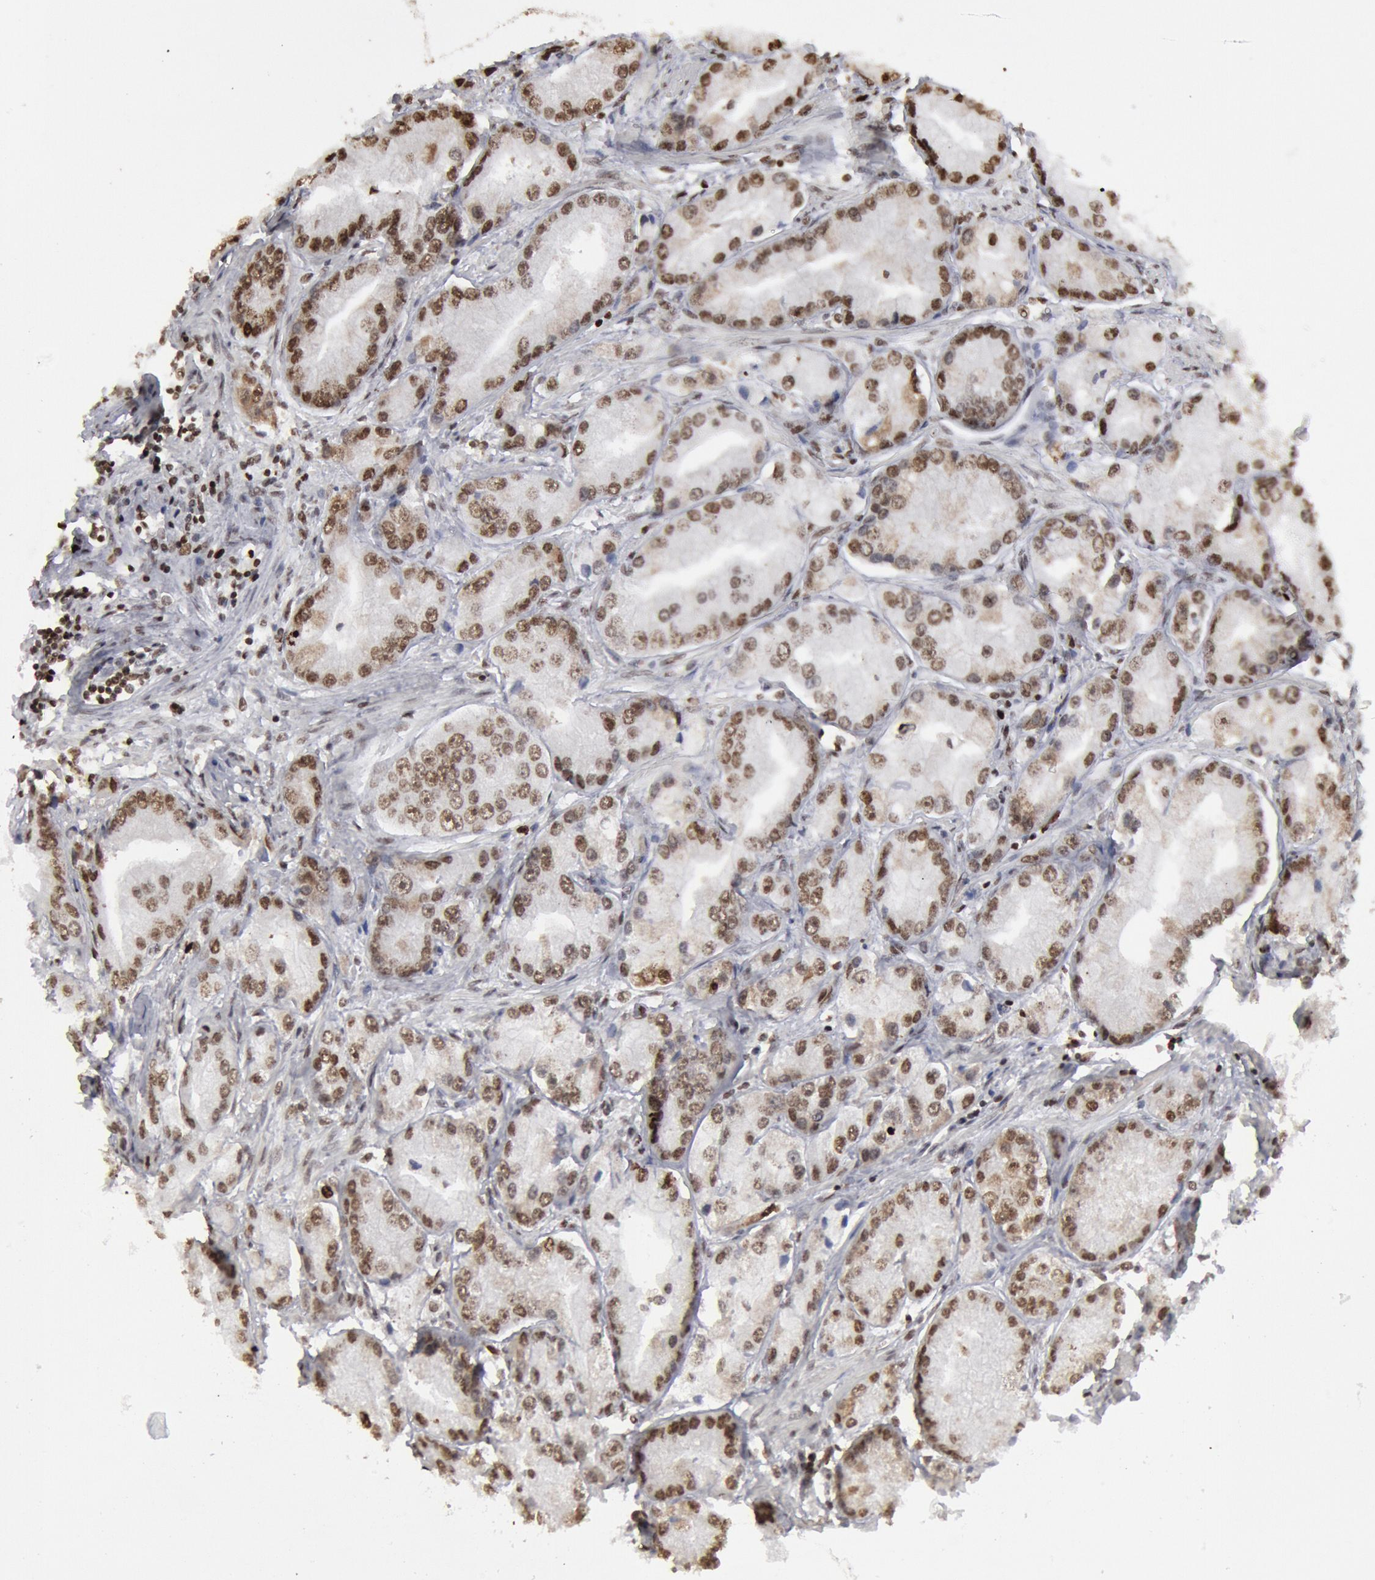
{"staining": {"intensity": "moderate", "quantity": ">75%", "location": "nuclear"}, "tissue": "prostate cancer", "cell_type": "Tumor cells", "image_type": "cancer", "snomed": [{"axis": "morphology", "description": "Adenocarcinoma, Medium grade"}, {"axis": "topography", "description": "Prostate"}], "caption": "Tumor cells reveal moderate nuclear expression in about >75% of cells in prostate adenocarcinoma (medium-grade).", "gene": "SUB1", "patient": {"sex": "male", "age": 72}}